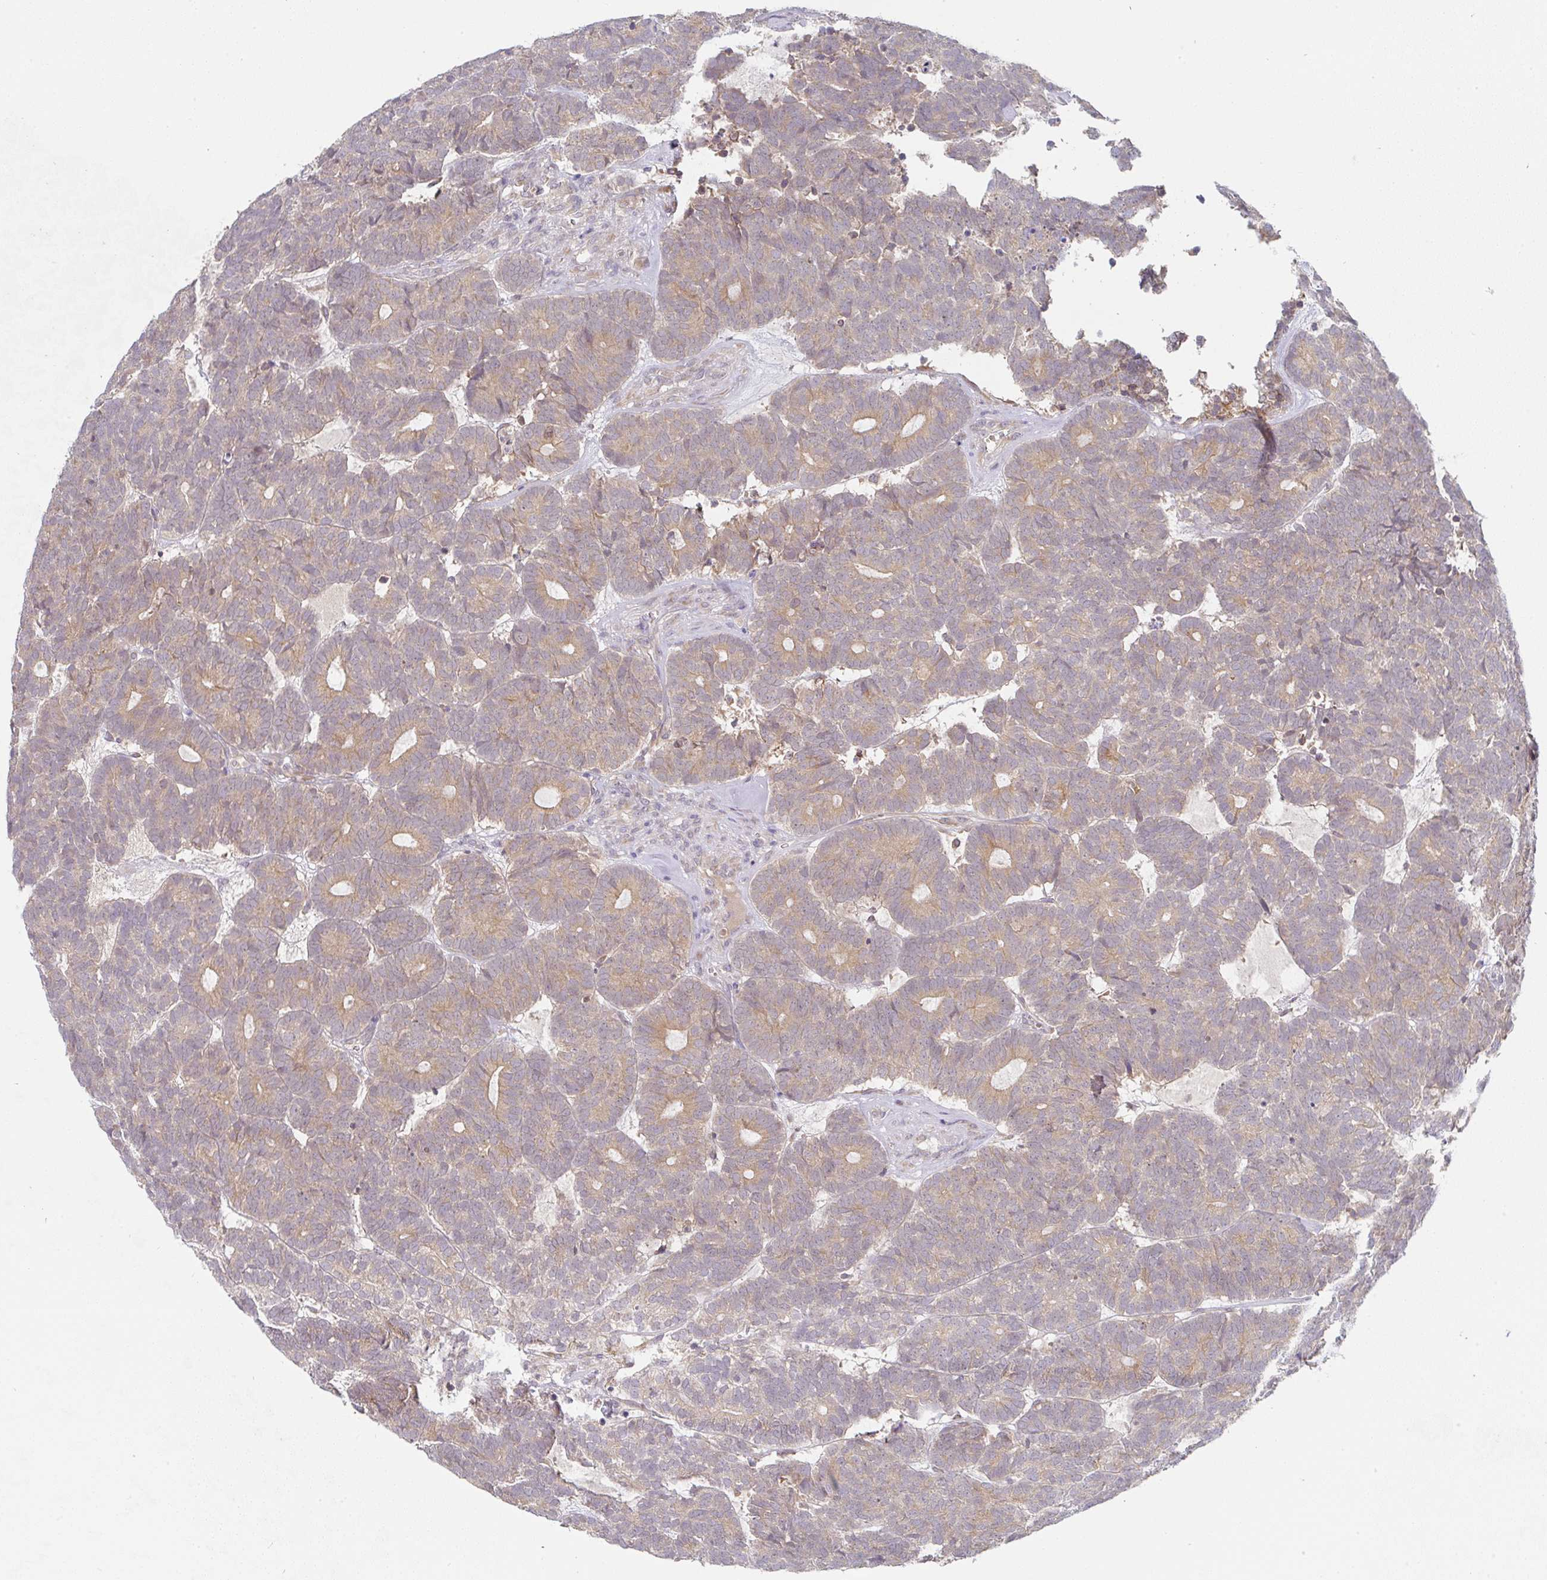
{"staining": {"intensity": "moderate", "quantity": ">75%", "location": "cytoplasmic/membranous"}, "tissue": "head and neck cancer", "cell_type": "Tumor cells", "image_type": "cancer", "snomed": [{"axis": "morphology", "description": "Adenocarcinoma, NOS"}, {"axis": "topography", "description": "Head-Neck"}], "caption": "Protein expression analysis of human head and neck cancer (adenocarcinoma) reveals moderate cytoplasmic/membranous expression in about >75% of tumor cells.", "gene": "DERL2", "patient": {"sex": "female", "age": 81}}